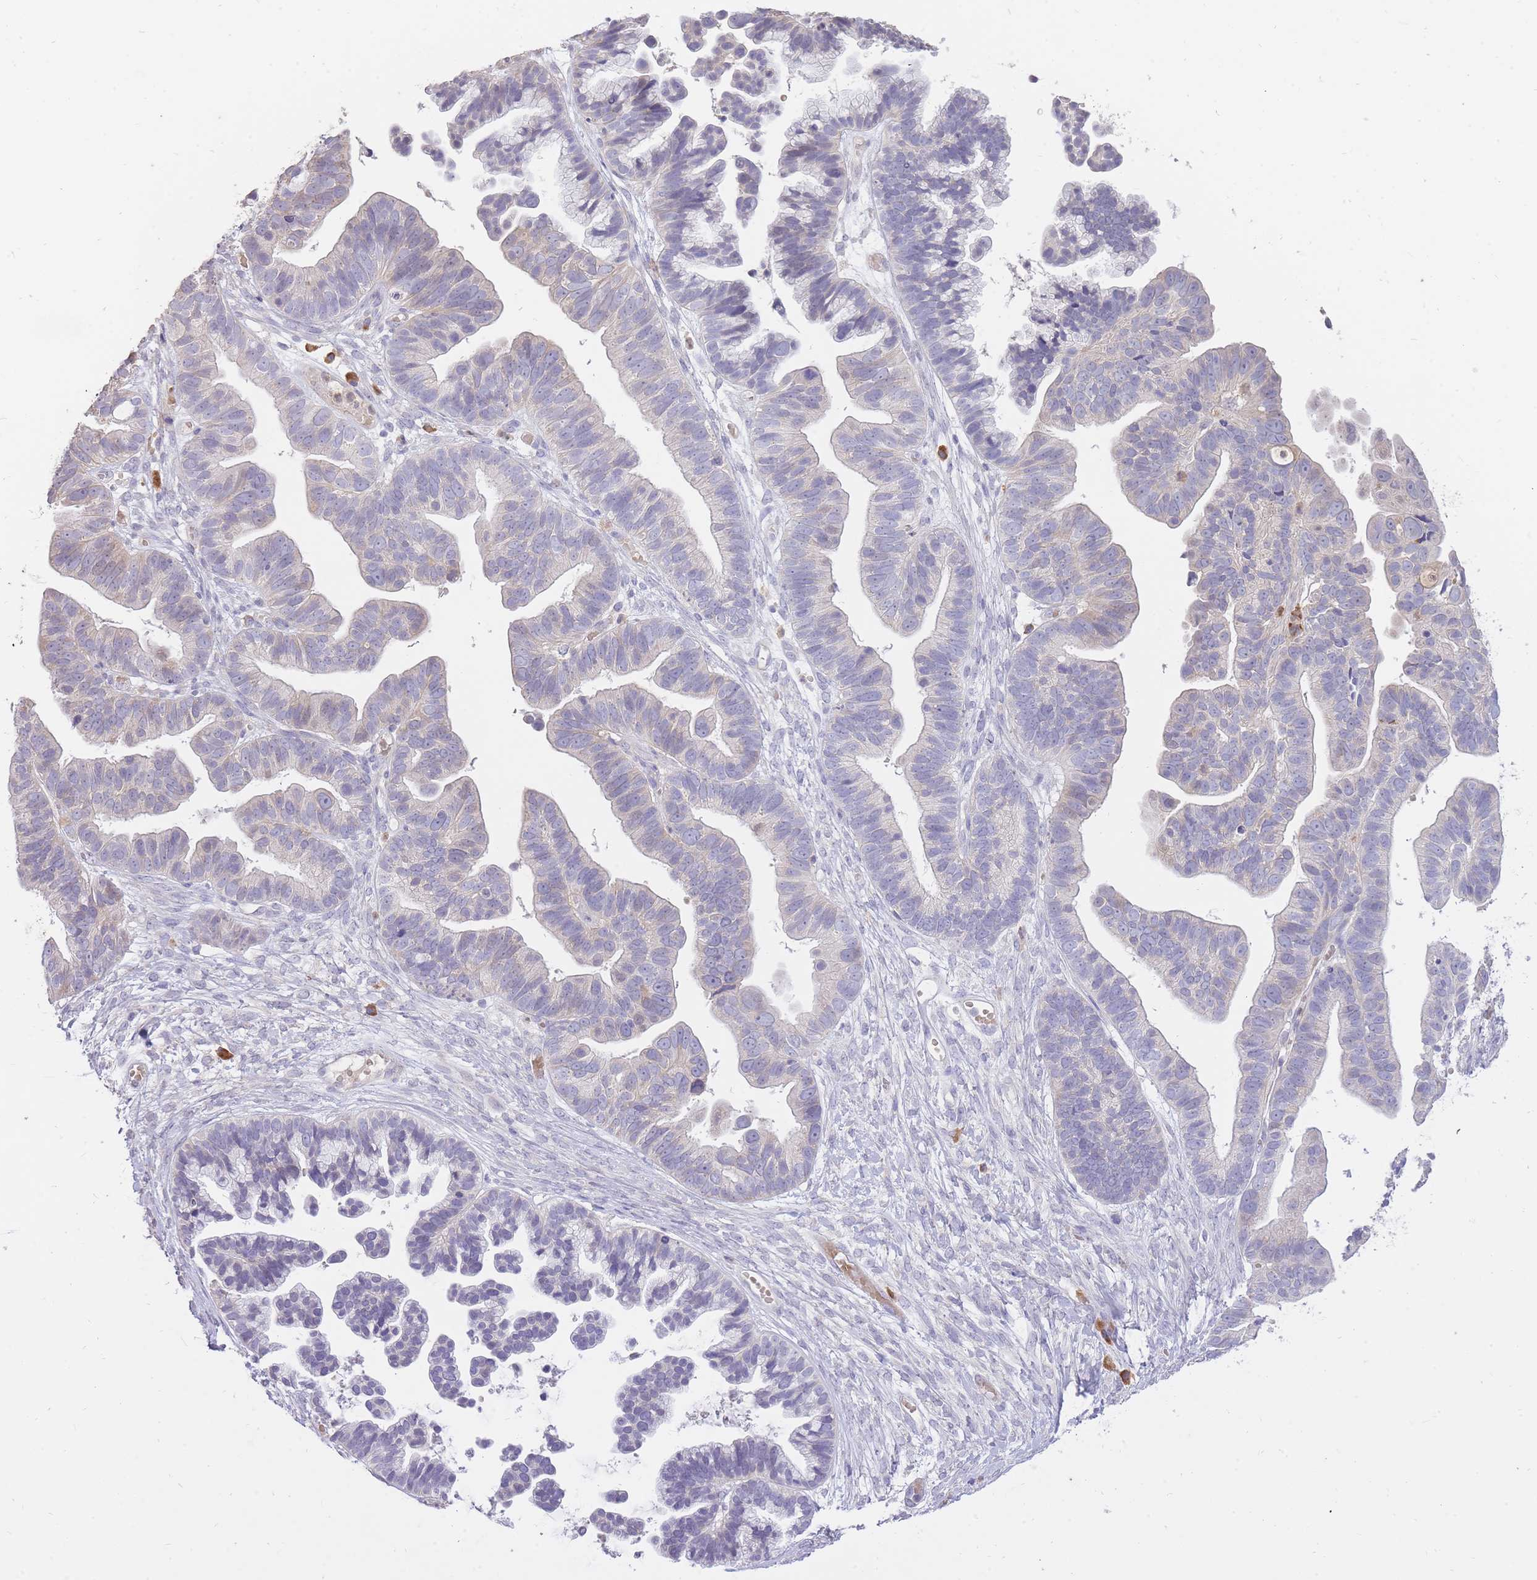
{"staining": {"intensity": "negative", "quantity": "none", "location": "none"}, "tissue": "ovarian cancer", "cell_type": "Tumor cells", "image_type": "cancer", "snomed": [{"axis": "morphology", "description": "Cystadenocarcinoma, serous, NOS"}, {"axis": "topography", "description": "Ovary"}], "caption": "Tumor cells are negative for protein expression in human ovarian cancer. Brightfield microscopy of immunohistochemistry (IHC) stained with DAB (3,3'-diaminobenzidine) (brown) and hematoxylin (blue), captured at high magnification.", "gene": "FRG2C", "patient": {"sex": "female", "age": 56}}